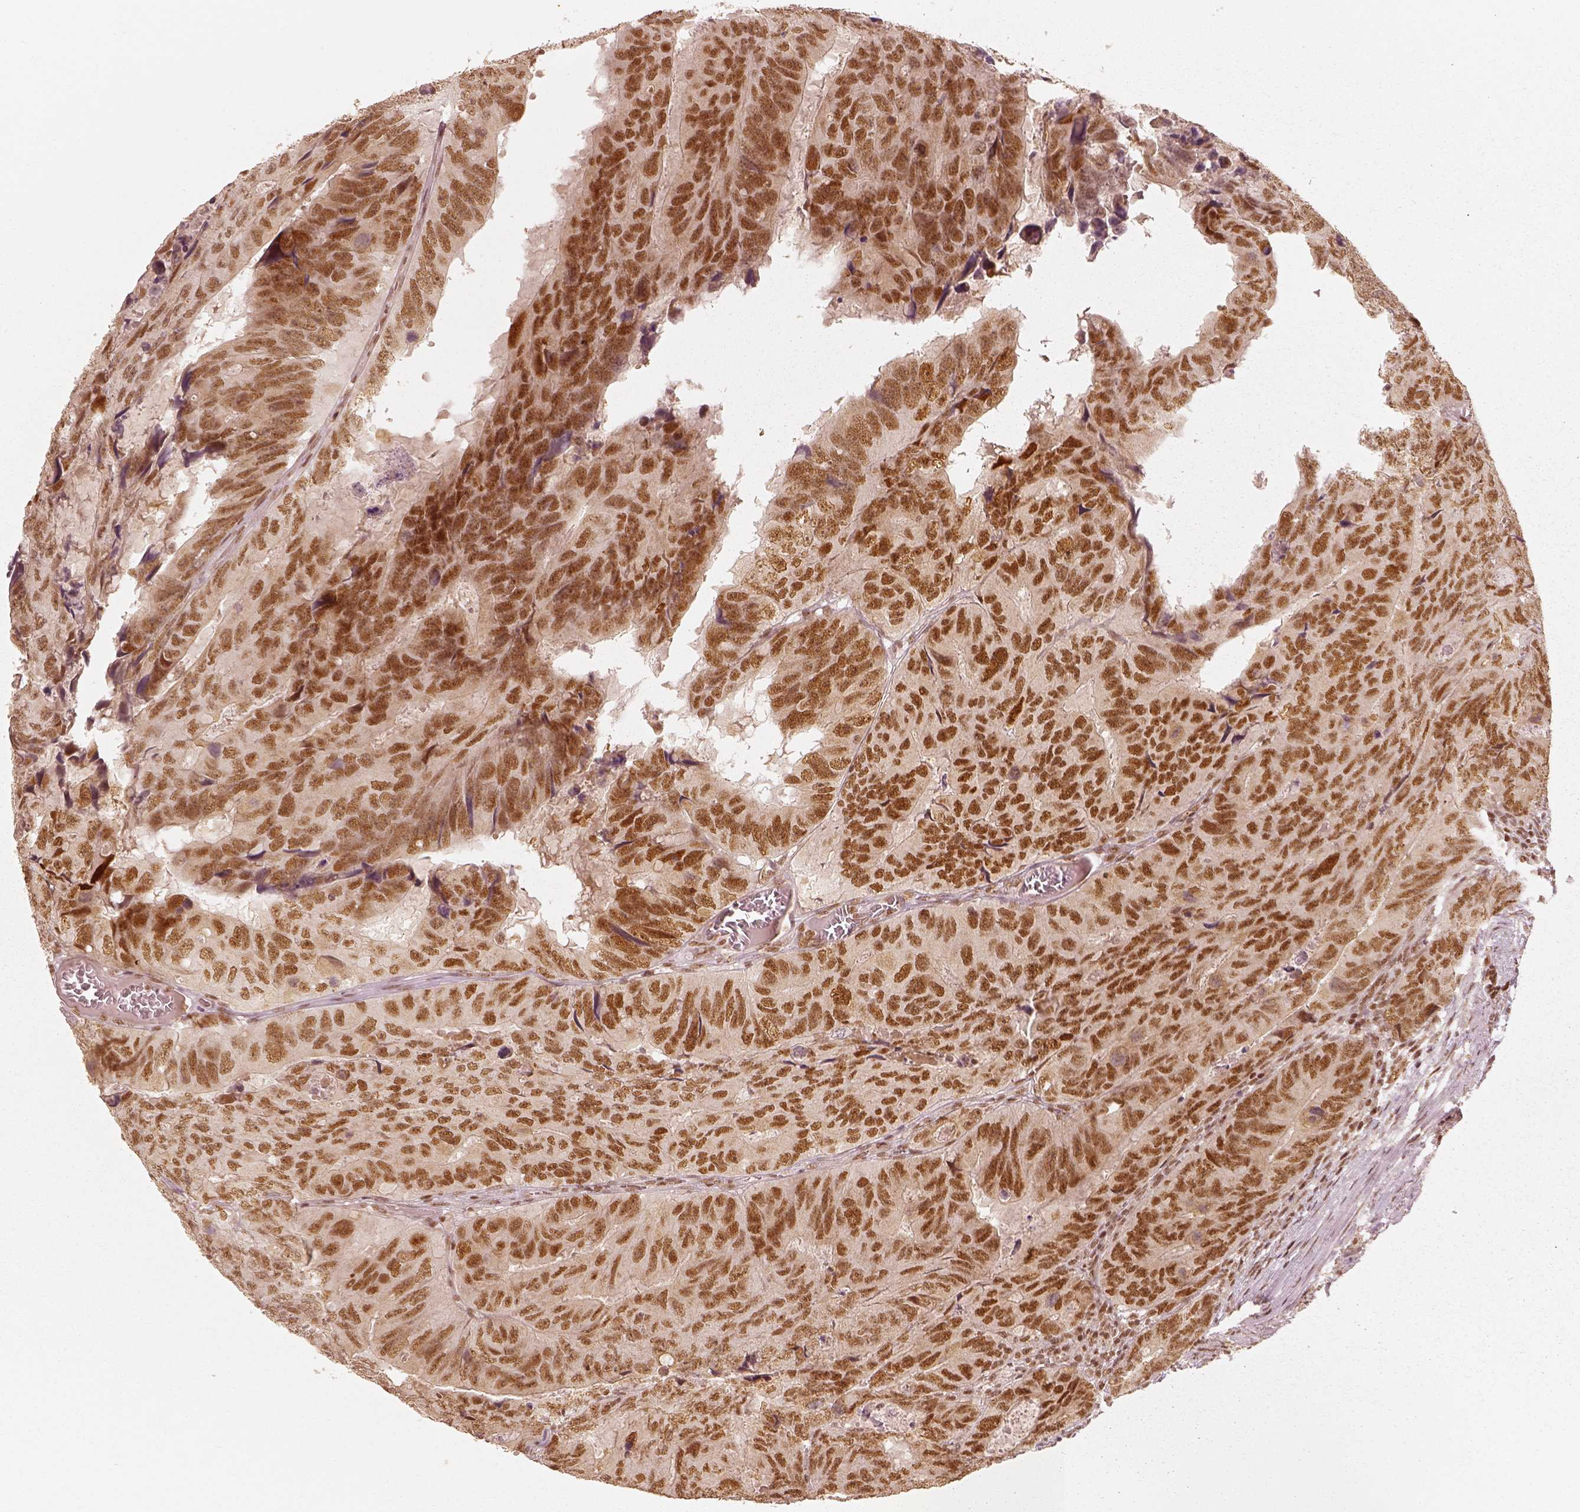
{"staining": {"intensity": "moderate", "quantity": ">75%", "location": "nuclear"}, "tissue": "colorectal cancer", "cell_type": "Tumor cells", "image_type": "cancer", "snomed": [{"axis": "morphology", "description": "Adenocarcinoma, NOS"}, {"axis": "topography", "description": "Colon"}], "caption": "Colorectal cancer (adenocarcinoma) was stained to show a protein in brown. There is medium levels of moderate nuclear positivity in approximately >75% of tumor cells.", "gene": "GMEB2", "patient": {"sex": "male", "age": 79}}